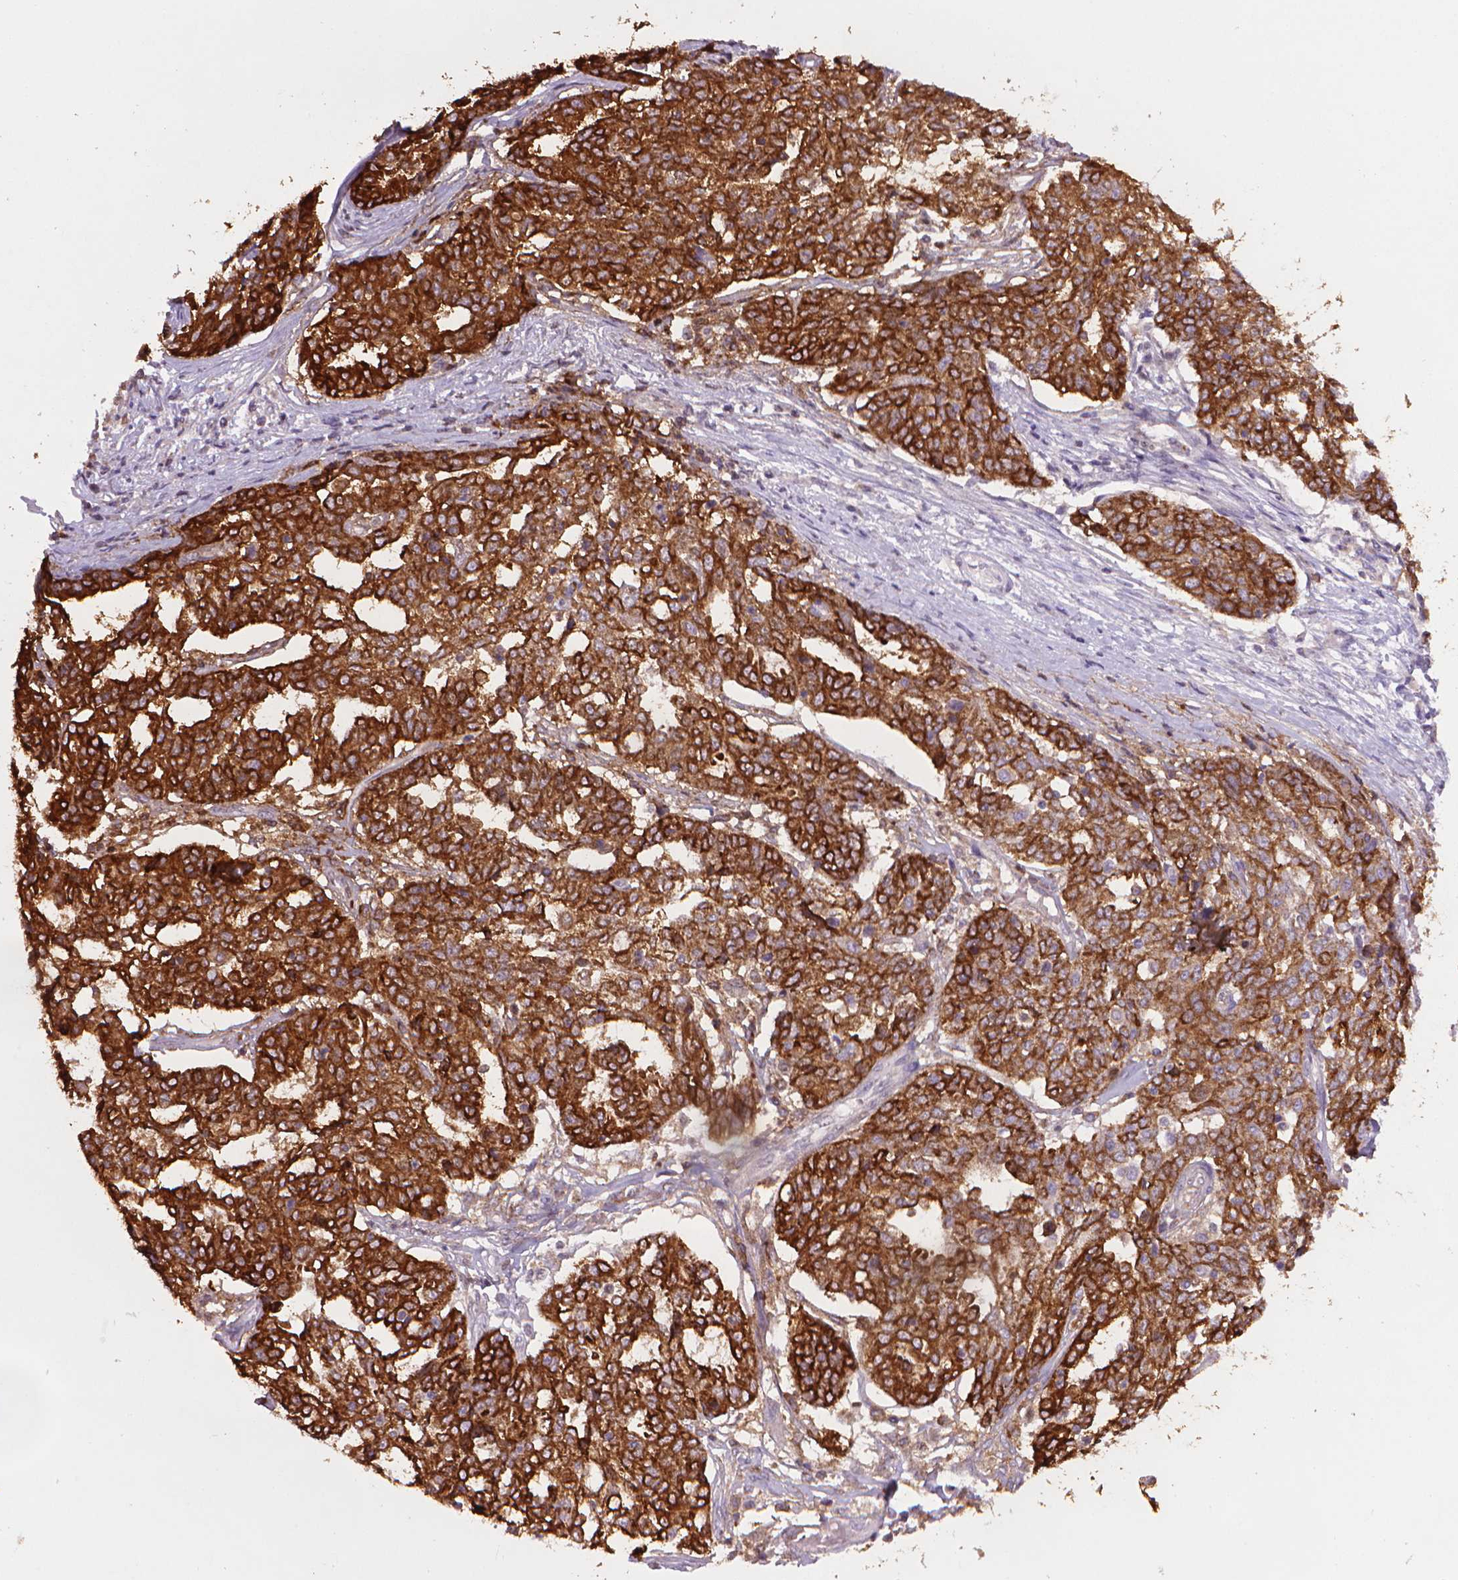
{"staining": {"intensity": "strong", "quantity": ">75%", "location": "cytoplasmic/membranous"}, "tissue": "ovarian cancer", "cell_type": "Tumor cells", "image_type": "cancer", "snomed": [{"axis": "morphology", "description": "Cystadenocarcinoma, serous, NOS"}, {"axis": "topography", "description": "Ovary"}], "caption": "Serous cystadenocarcinoma (ovarian) stained with DAB (3,3'-diaminobenzidine) immunohistochemistry demonstrates high levels of strong cytoplasmic/membranous expression in about >75% of tumor cells. The staining was performed using DAB, with brown indicating positive protein expression. Nuclei are stained blue with hematoxylin.", "gene": "MUC1", "patient": {"sex": "female", "age": 67}}